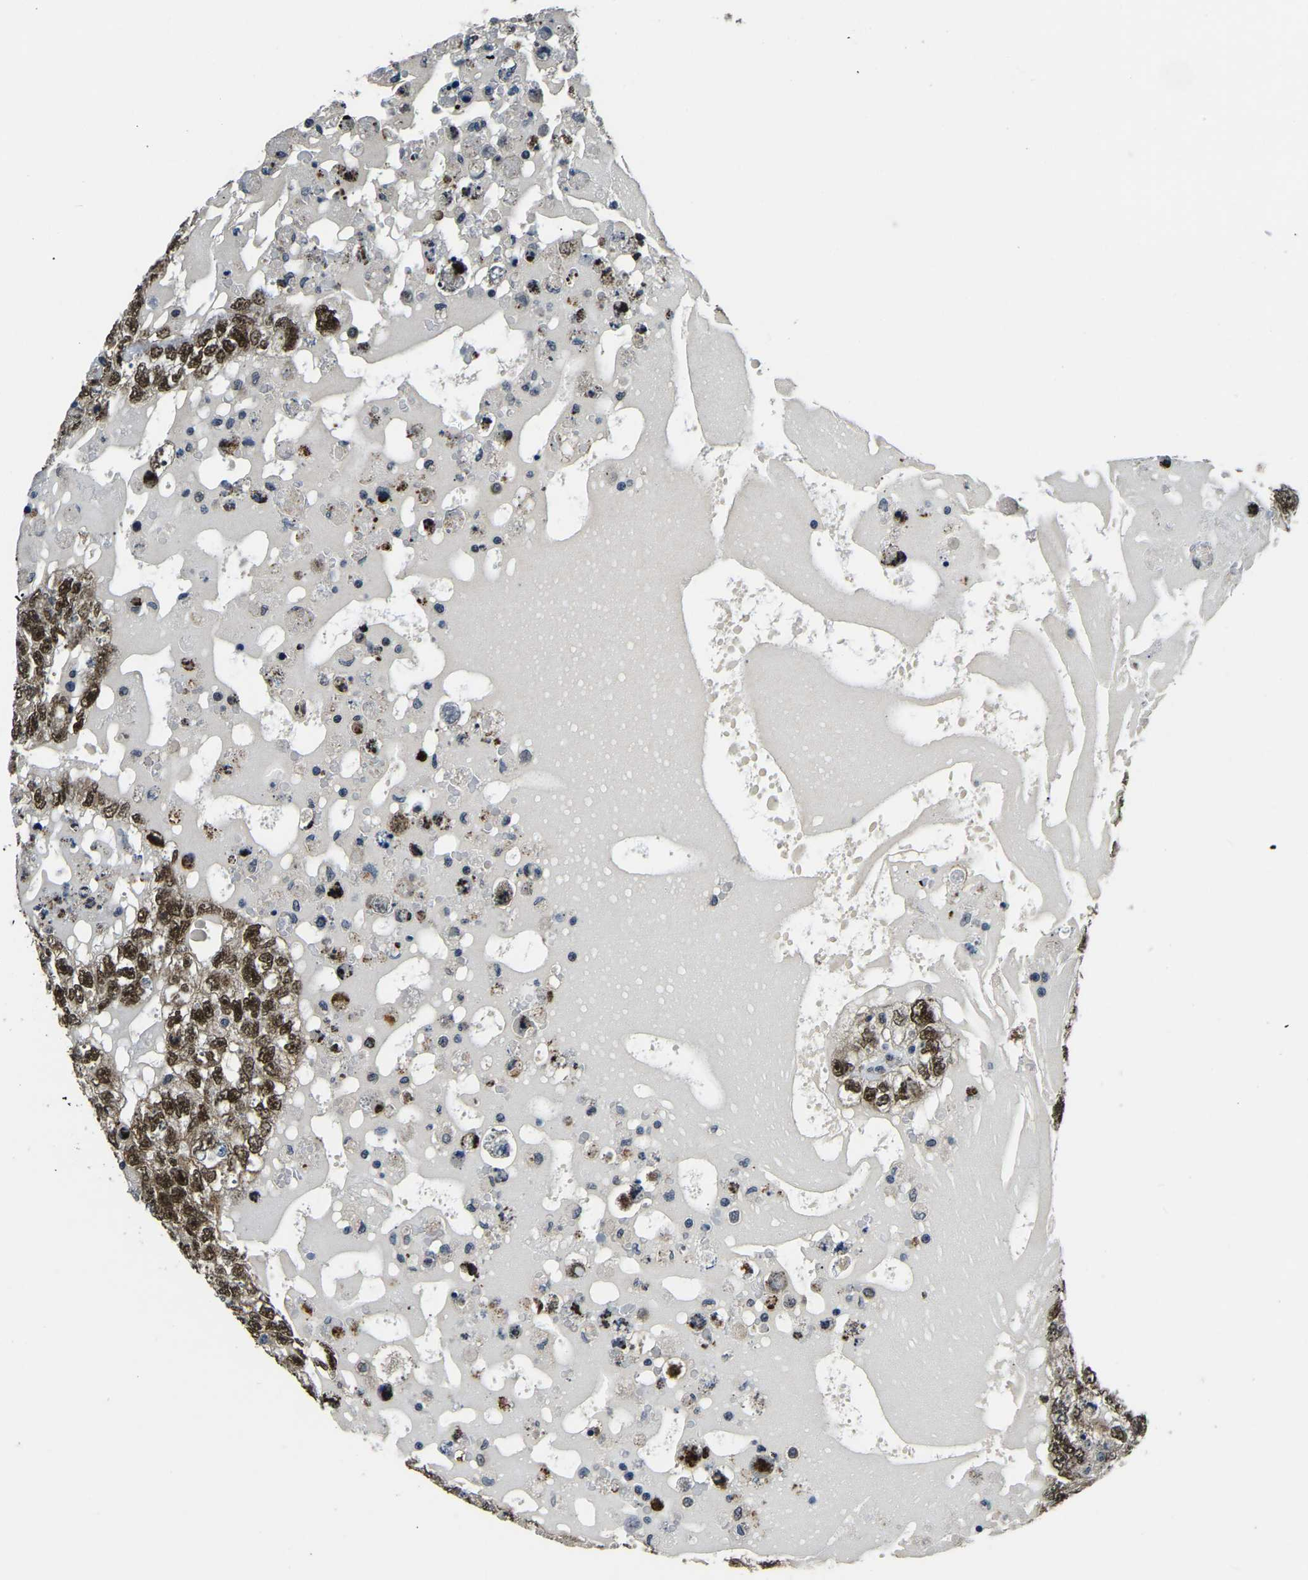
{"staining": {"intensity": "strong", "quantity": ">75%", "location": "nuclear"}, "tissue": "testis cancer", "cell_type": "Tumor cells", "image_type": "cancer", "snomed": [{"axis": "morphology", "description": "Carcinoma, Embryonal, NOS"}, {"axis": "topography", "description": "Testis"}], "caption": "Immunohistochemical staining of human testis cancer (embryonal carcinoma) shows strong nuclear protein positivity in about >75% of tumor cells. The staining was performed using DAB (3,3'-diaminobenzidine), with brown indicating positive protein expression. Nuclei are stained blue with hematoxylin.", "gene": "ING2", "patient": {"sex": "male", "age": 36}}